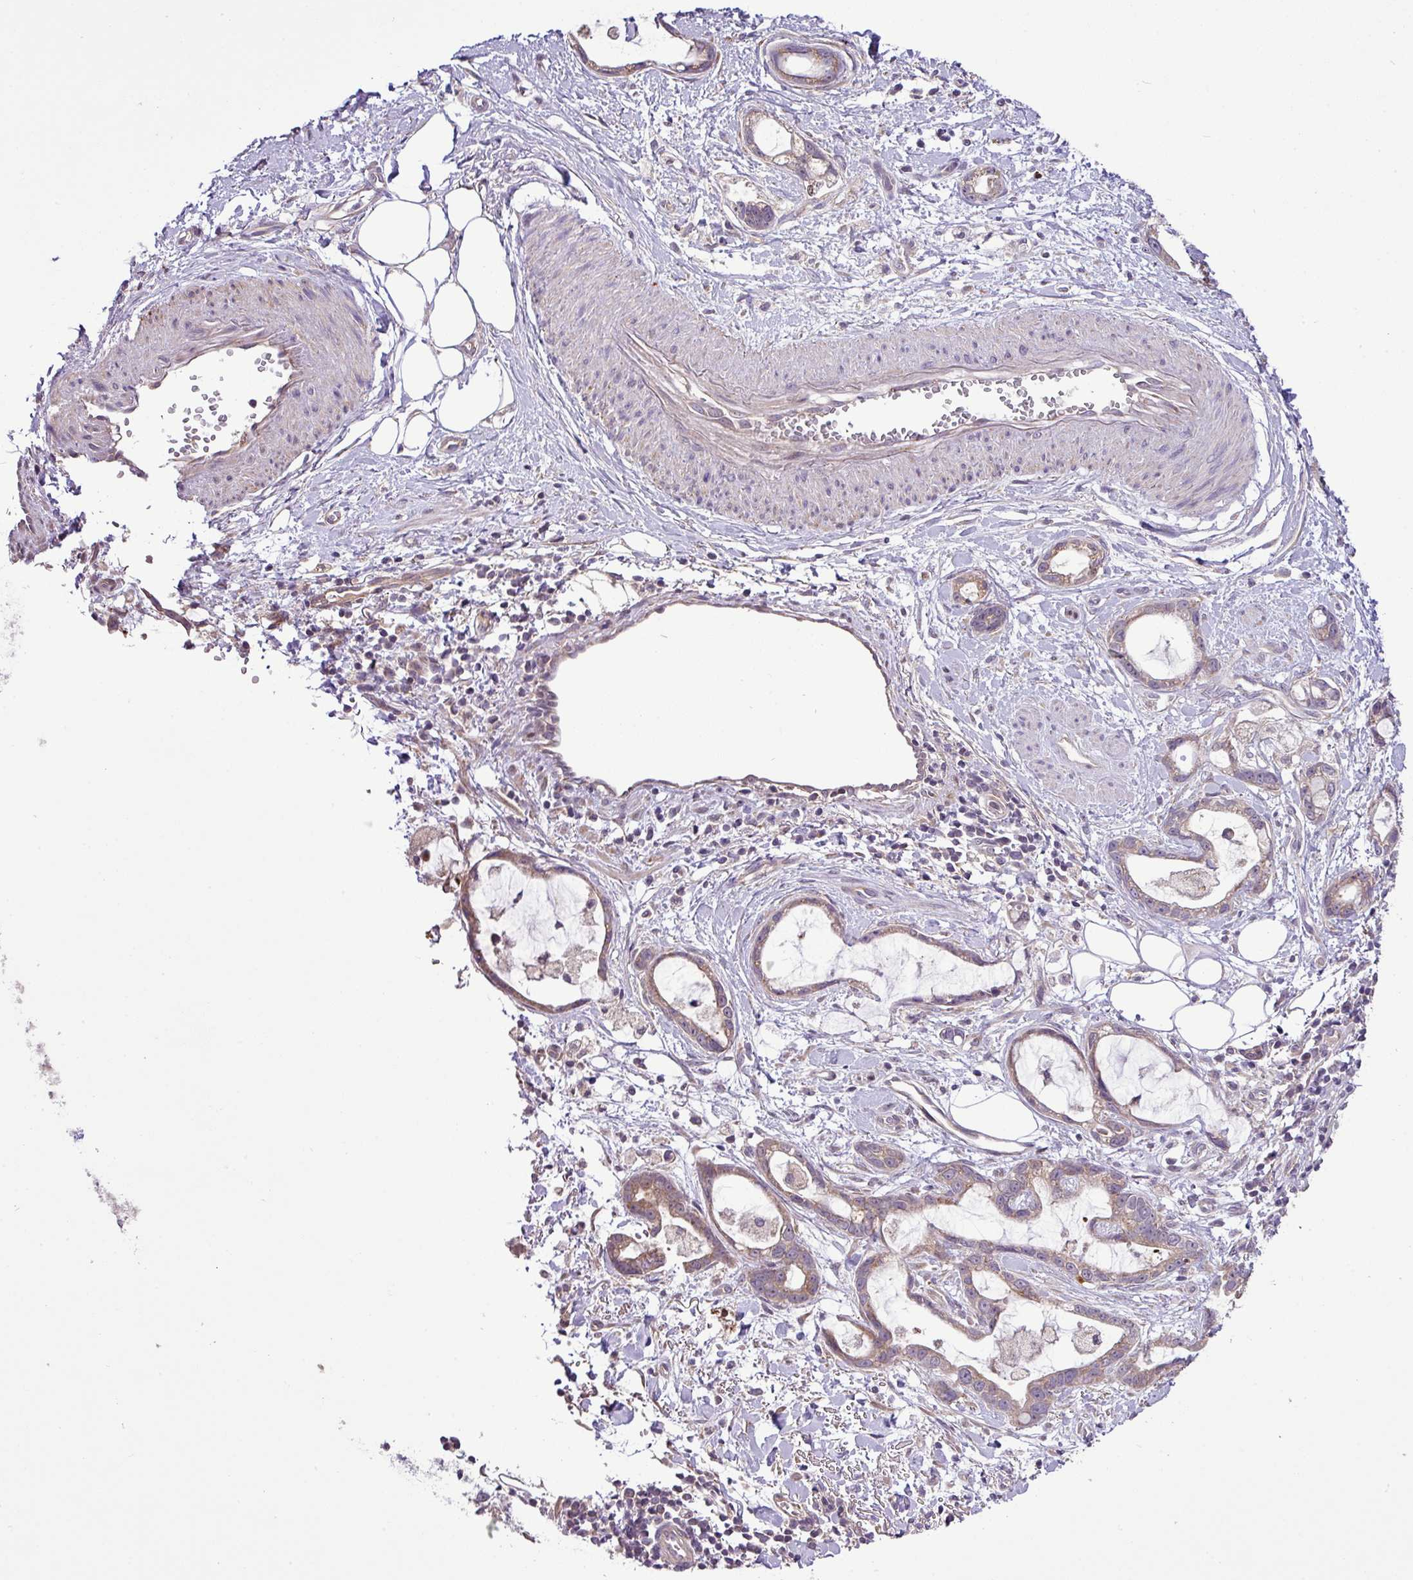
{"staining": {"intensity": "moderate", "quantity": ">75%", "location": "cytoplasmic/membranous"}, "tissue": "stomach cancer", "cell_type": "Tumor cells", "image_type": "cancer", "snomed": [{"axis": "morphology", "description": "Adenocarcinoma, NOS"}, {"axis": "topography", "description": "Stomach"}], "caption": "Immunohistochemical staining of stomach cancer (adenocarcinoma) displays medium levels of moderate cytoplasmic/membranous protein staining in approximately >75% of tumor cells. (brown staining indicates protein expression, while blue staining denotes nuclei).", "gene": "XIAP", "patient": {"sex": "male", "age": 55}}